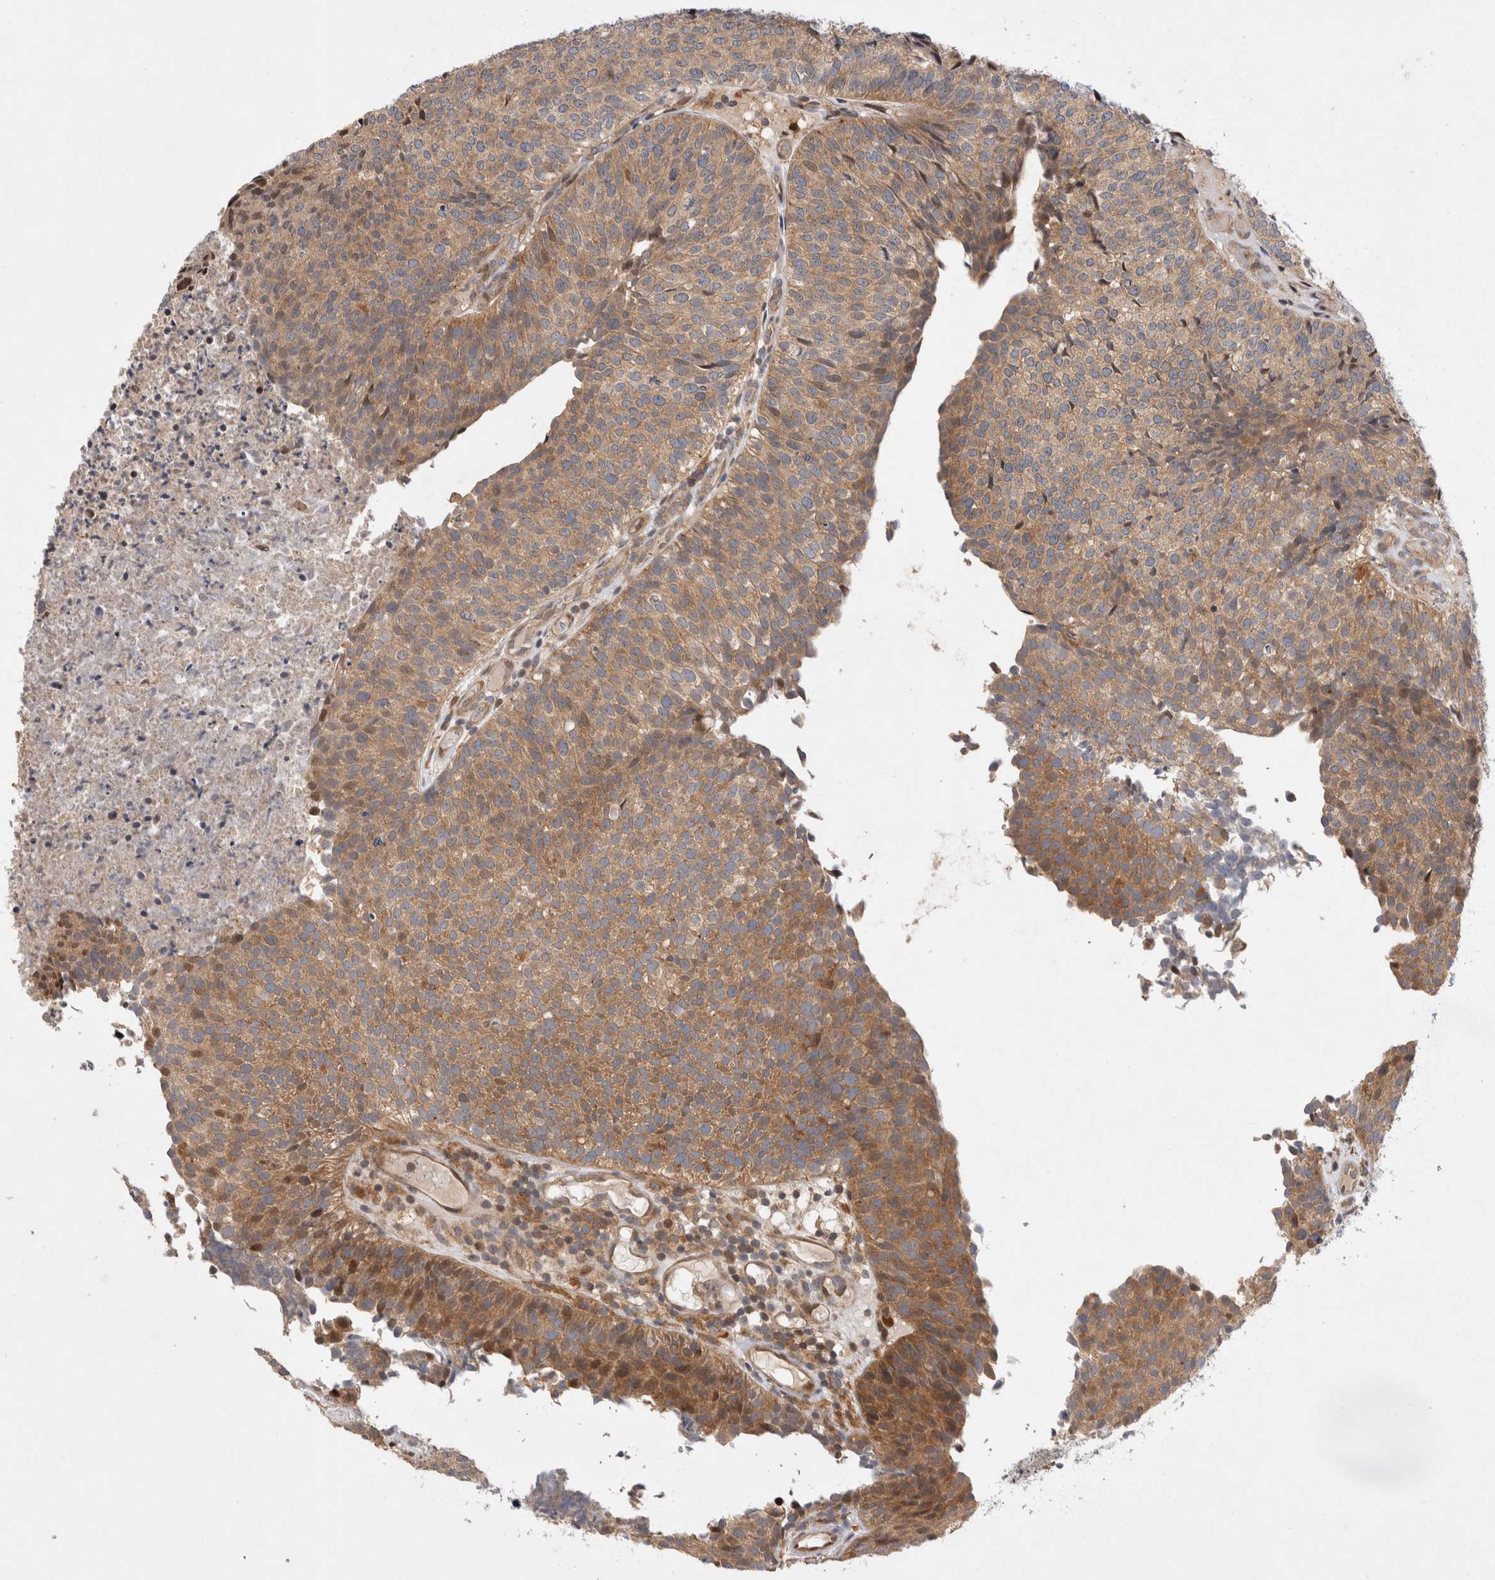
{"staining": {"intensity": "moderate", "quantity": ">75%", "location": "cytoplasmic/membranous,nuclear"}, "tissue": "urothelial cancer", "cell_type": "Tumor cells", "image_type": "cancer", "snomed": [{"axis": "morphology", "description": "Urothelial carcinoma, Low grade"}, {"axis": "topography", "description": "Urinary bladder"}], "caption": "Urothelial cancer stained for a protein exhibits moderate cytoplasmic/membranous and nuclear positivity in tumor cells. (Stains: DAB (3,3'-diaminobenzidine) in brown, nuclei in blue, Microscopy: brightfield microscopy at high magnification).", "gene": "HTT", "patient": {"sex": "male", "age": 86}}